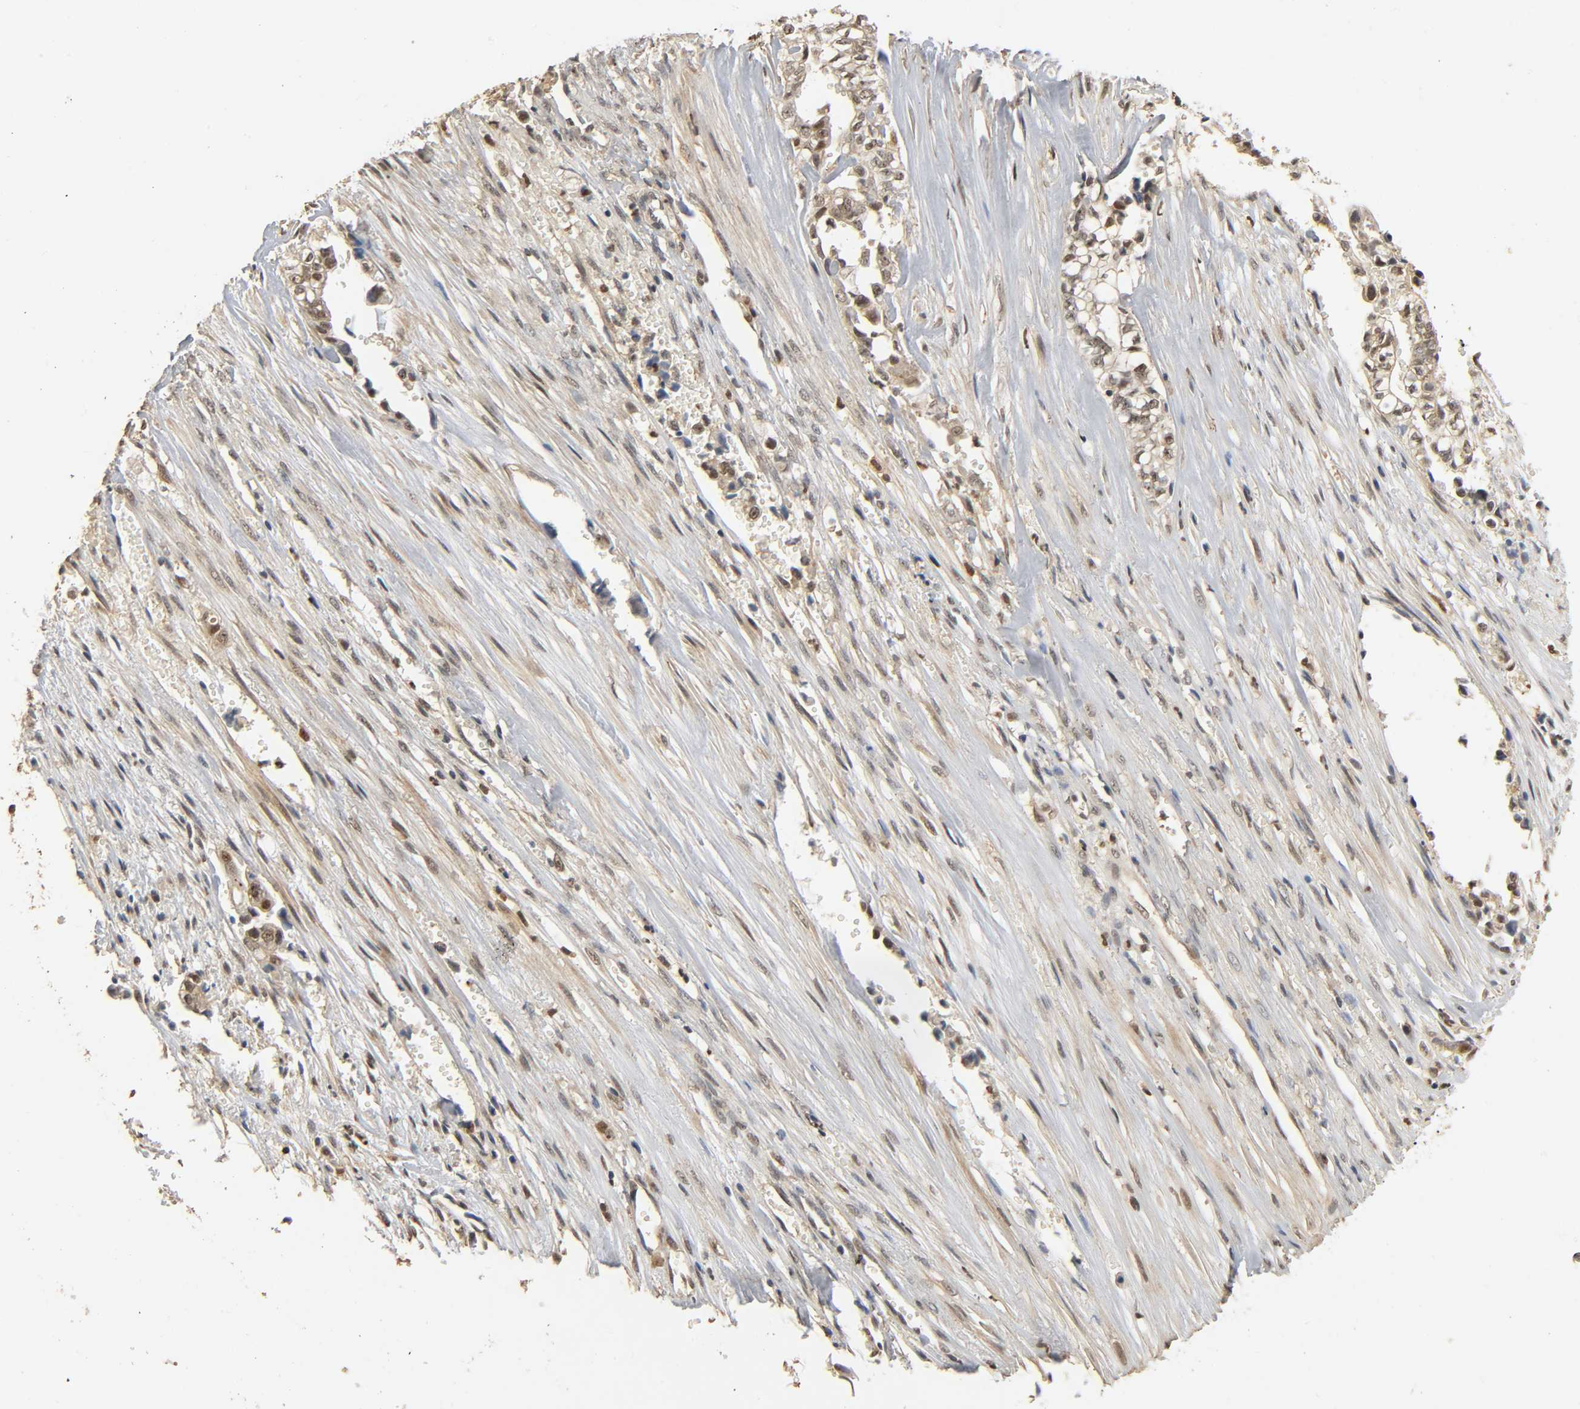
{"staining": {"intensity": "weak", "quantity": ">75%", "location": "cytoplasmic/membranous,nuclear"}, "tissue": "liver cancer", "cell_type": "Tumor cells", "image_type": "cancer", "snomed": [{"axis": "morphology", "description": "Cholangiocarcinoma"}, {"axis": "topography", "description": "Liver"}], "caption": "This image displays immunohistochemistry staining of human cholangiocarcinoma (liver), with low weak cytoplasmic/membranous and nuclear positivity in approximately >75% of tumor cells.", "gene": "ZFPM2", "patient": {"sex": "female", "age": 70}}